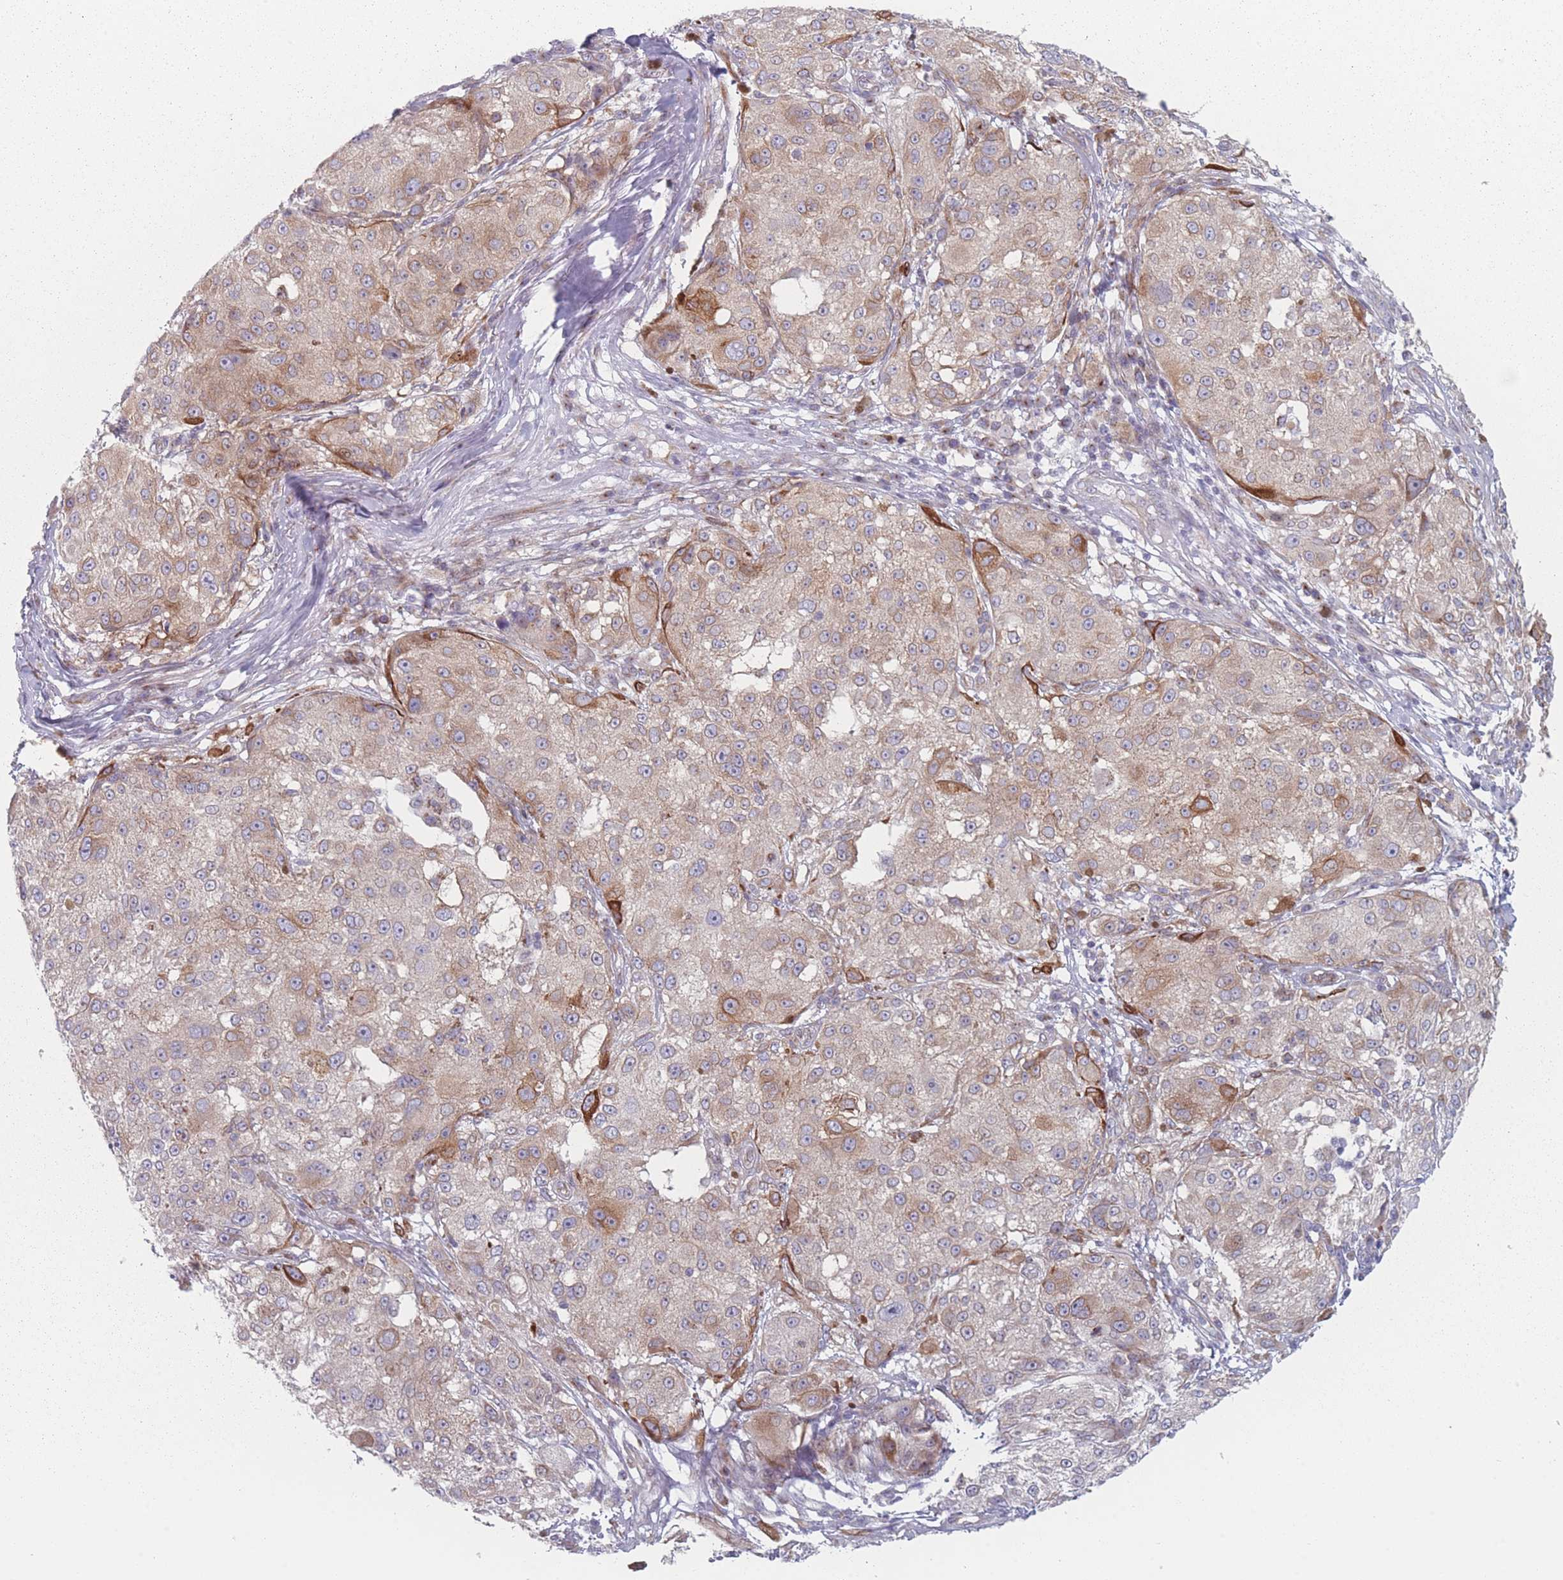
{"staining": {"intensity": "strong", "quantity": "25%-75%", "location": "cytoplasmic/membranous"}, "tissue": "melanoma", "cell_type": "Tumor cells", "image_type": "cancer", "snomed": [{"axis": "morphology", "description": "Necrosis, NOS"}, {"axis": "morphology", "description": "Malignant melanoma, NOS"}, {"axis": "topography", "description": "Skin"}], "caption": "Melanoma stained with DAB (3,3'-diaminobenzidine) immunohistochemistry shows high levels of strong cytoplasmic/membranous staining in about 25%-75% of tumor cells.", "gene": "RNF4", "patient": {"sex": "female", "age": 87}}